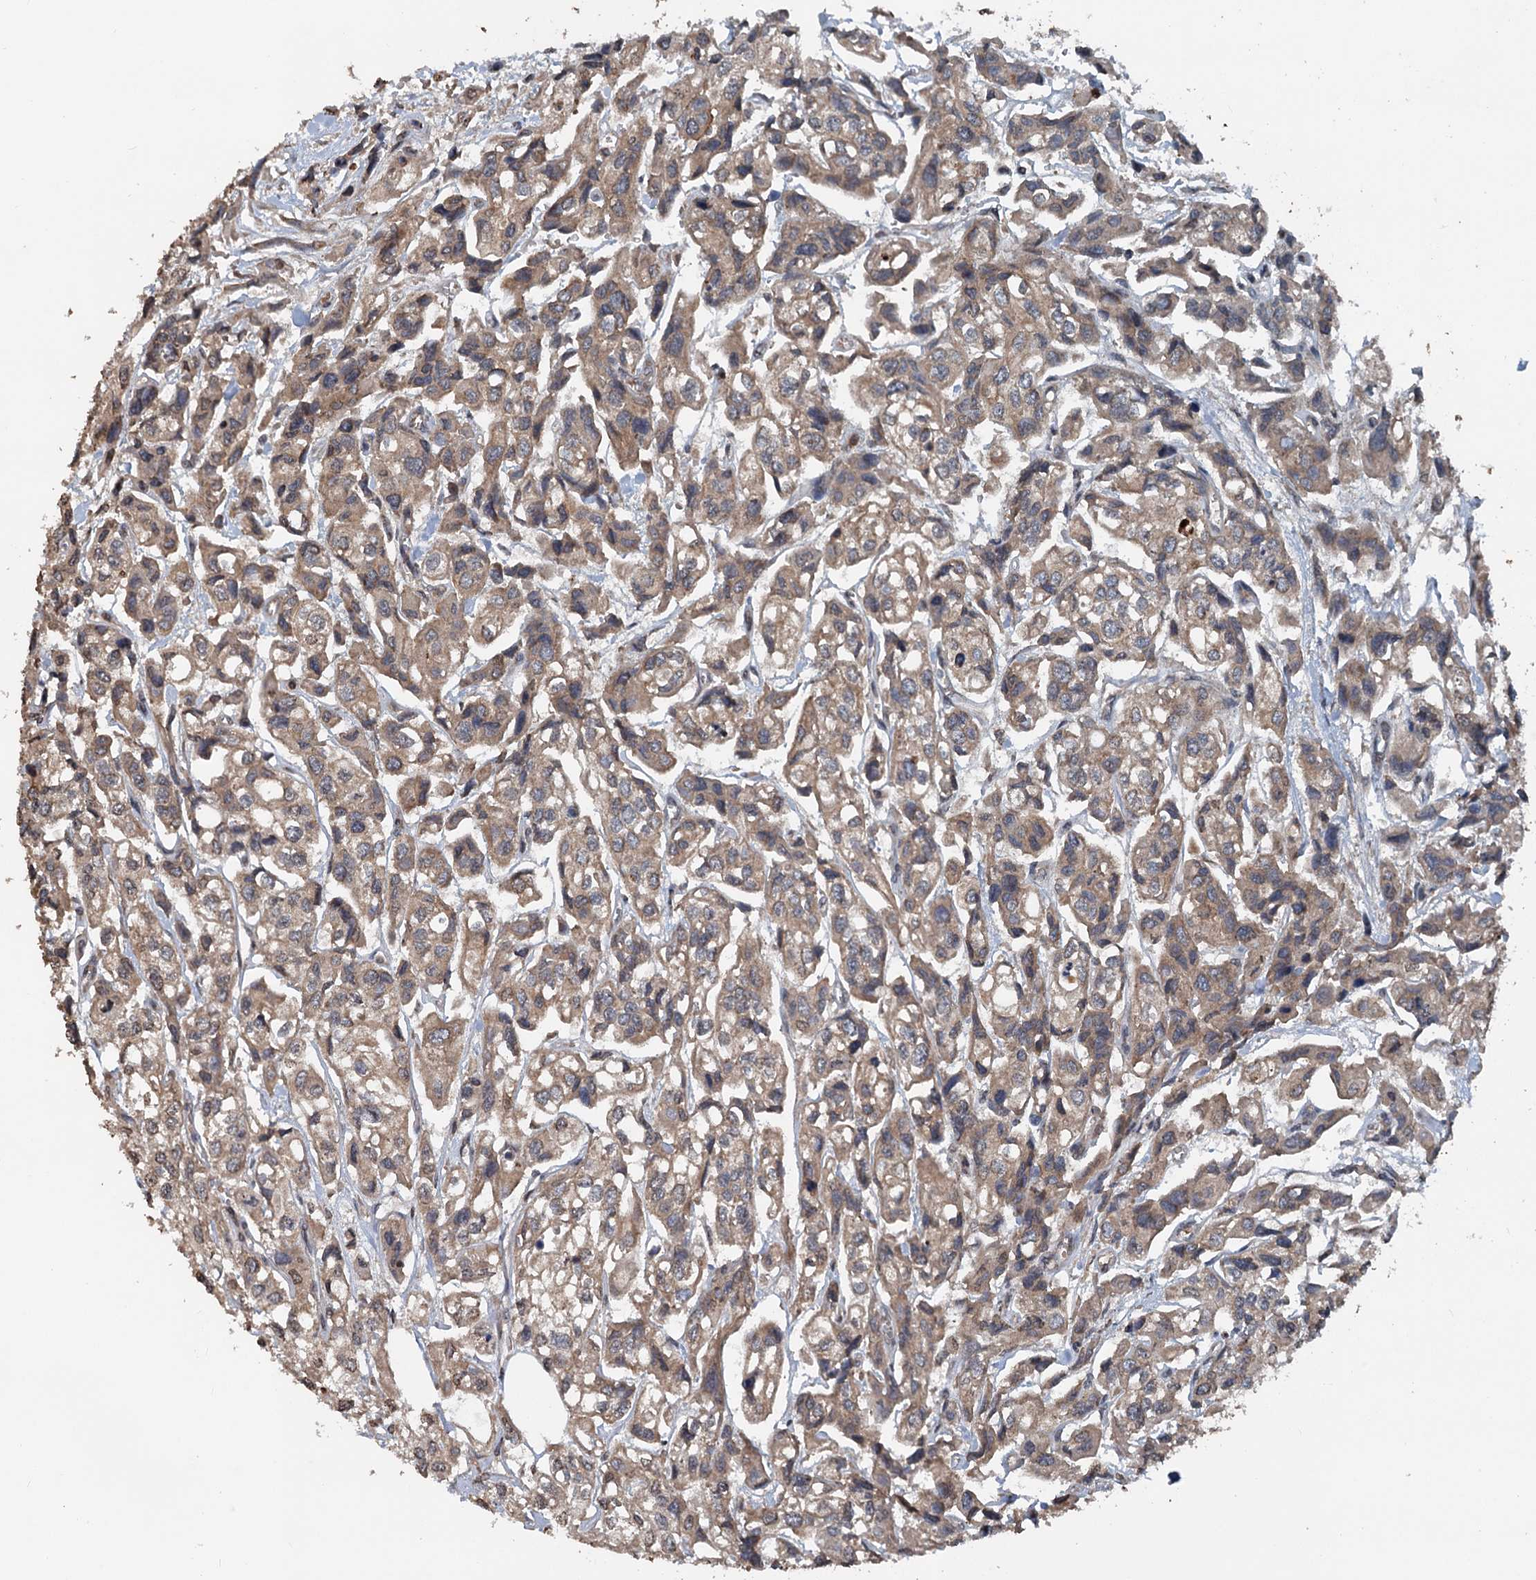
{"staining": {"intensity": "moderate", "quantity": ">75%", "location": "cytoplasmic/membranous"}, "tissue": "urothelial cancer", "cell_type": "Tumor cells", "image_type": "cancer", "snomed": [{"axis": "morphology", "description": "Urothelial carcinoma, High grade"}, {"axis": "topography", "description": "Urinary bladder"}], "caption": "DAB (3,3'-diaminobenzidine) immunohistochemical staining of urothelial cancer shows moderate cytoplasmic/membranous protein expression in about >75% of tumor cells.", "gene": "N4BP2L2", "patient": {"sex": "male", "age": 67}}